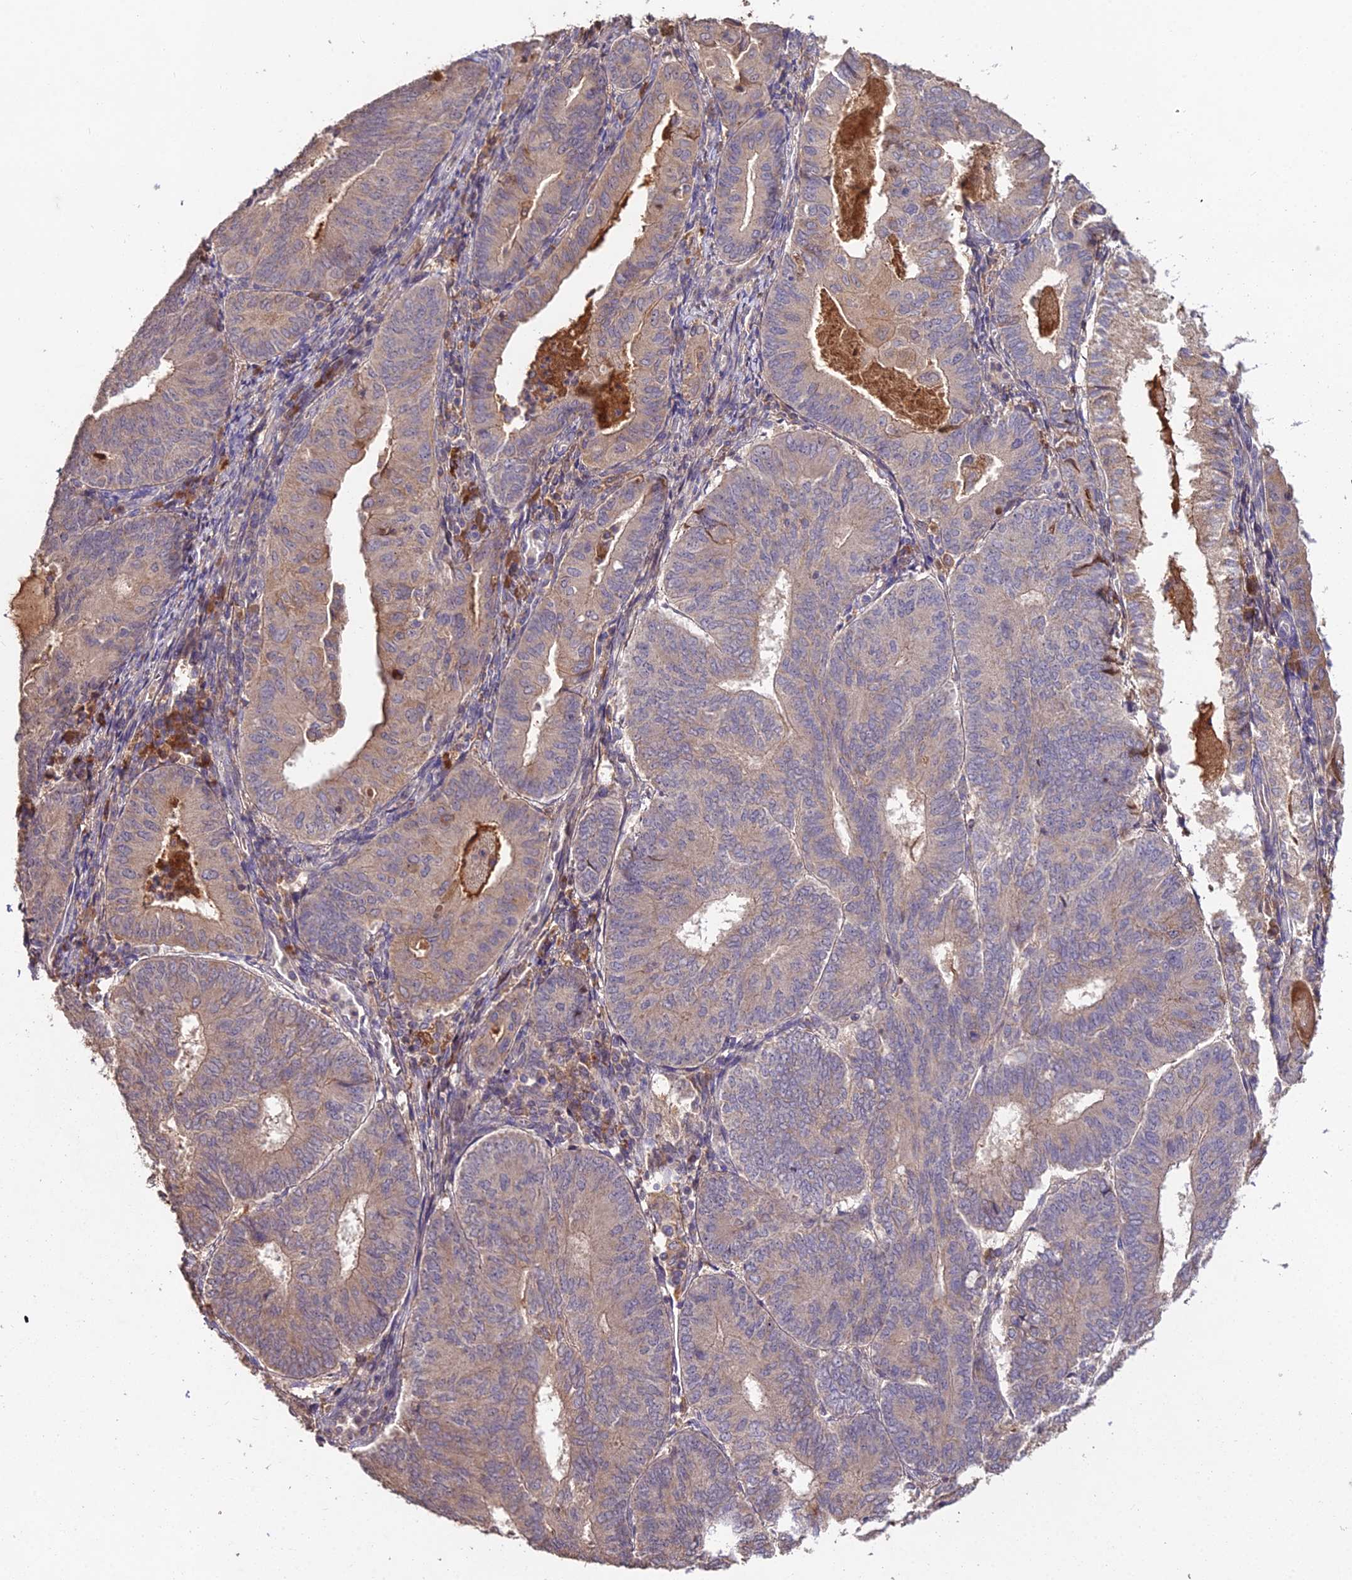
{"staining": {"intensity": "weak", "quantity": ">75%", "location": "cytoplasmic/membranous"}, "tissue": "endometrial cancer", "cell_type": "Tumor cells", "image_type": "cancer", "snomed": [{"axis": "morphology", "description": "Adenocarcinoma, NOS"}, {"axis": "topography", "description": "Endometrium"}], "caption": "Immunohistochemical staining of human endometrial adenocarcinoma reveals weak cytoplasmic/membranous protein positivity in approximately >75% of tumor cells. (Stains: DAB in brown, nuclei in blue, Microscopy: brightfield microscopy at high magnification).", "gene": "KCTD16", "patient": {"sex": "female", "age": 81}}